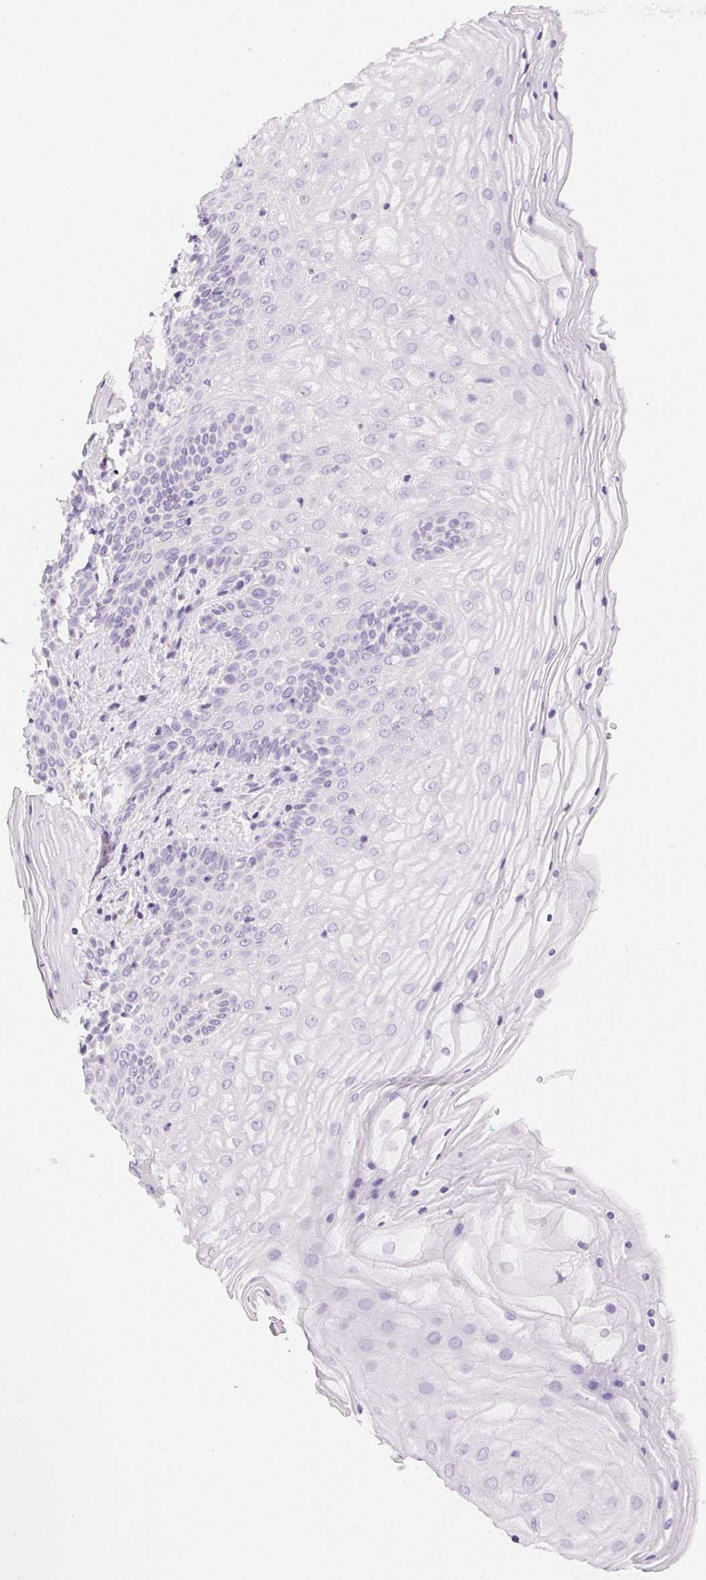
{"staining": {"intensity": "negative", "quantity": "none", "location": "none"}, "tissue": "vagina", "cell_type": "Squamous epithelial cells", "image_type": "normal", "snomed": [{"axis": "morphology", "description": "Normal tissue, NOS"}, {"axis": "topography", "description": "Vagina"}], "caption": "There is no significant positivity in squamous epithelial cells of vagina. The staining was performed using DAB to visualize the protein expression in brown, while the nuclei were stained in blue with hematoxylin (Magnification: 20x).", "gene": "SLC5A2", "patient": {"sex": "female", "age": 45}}